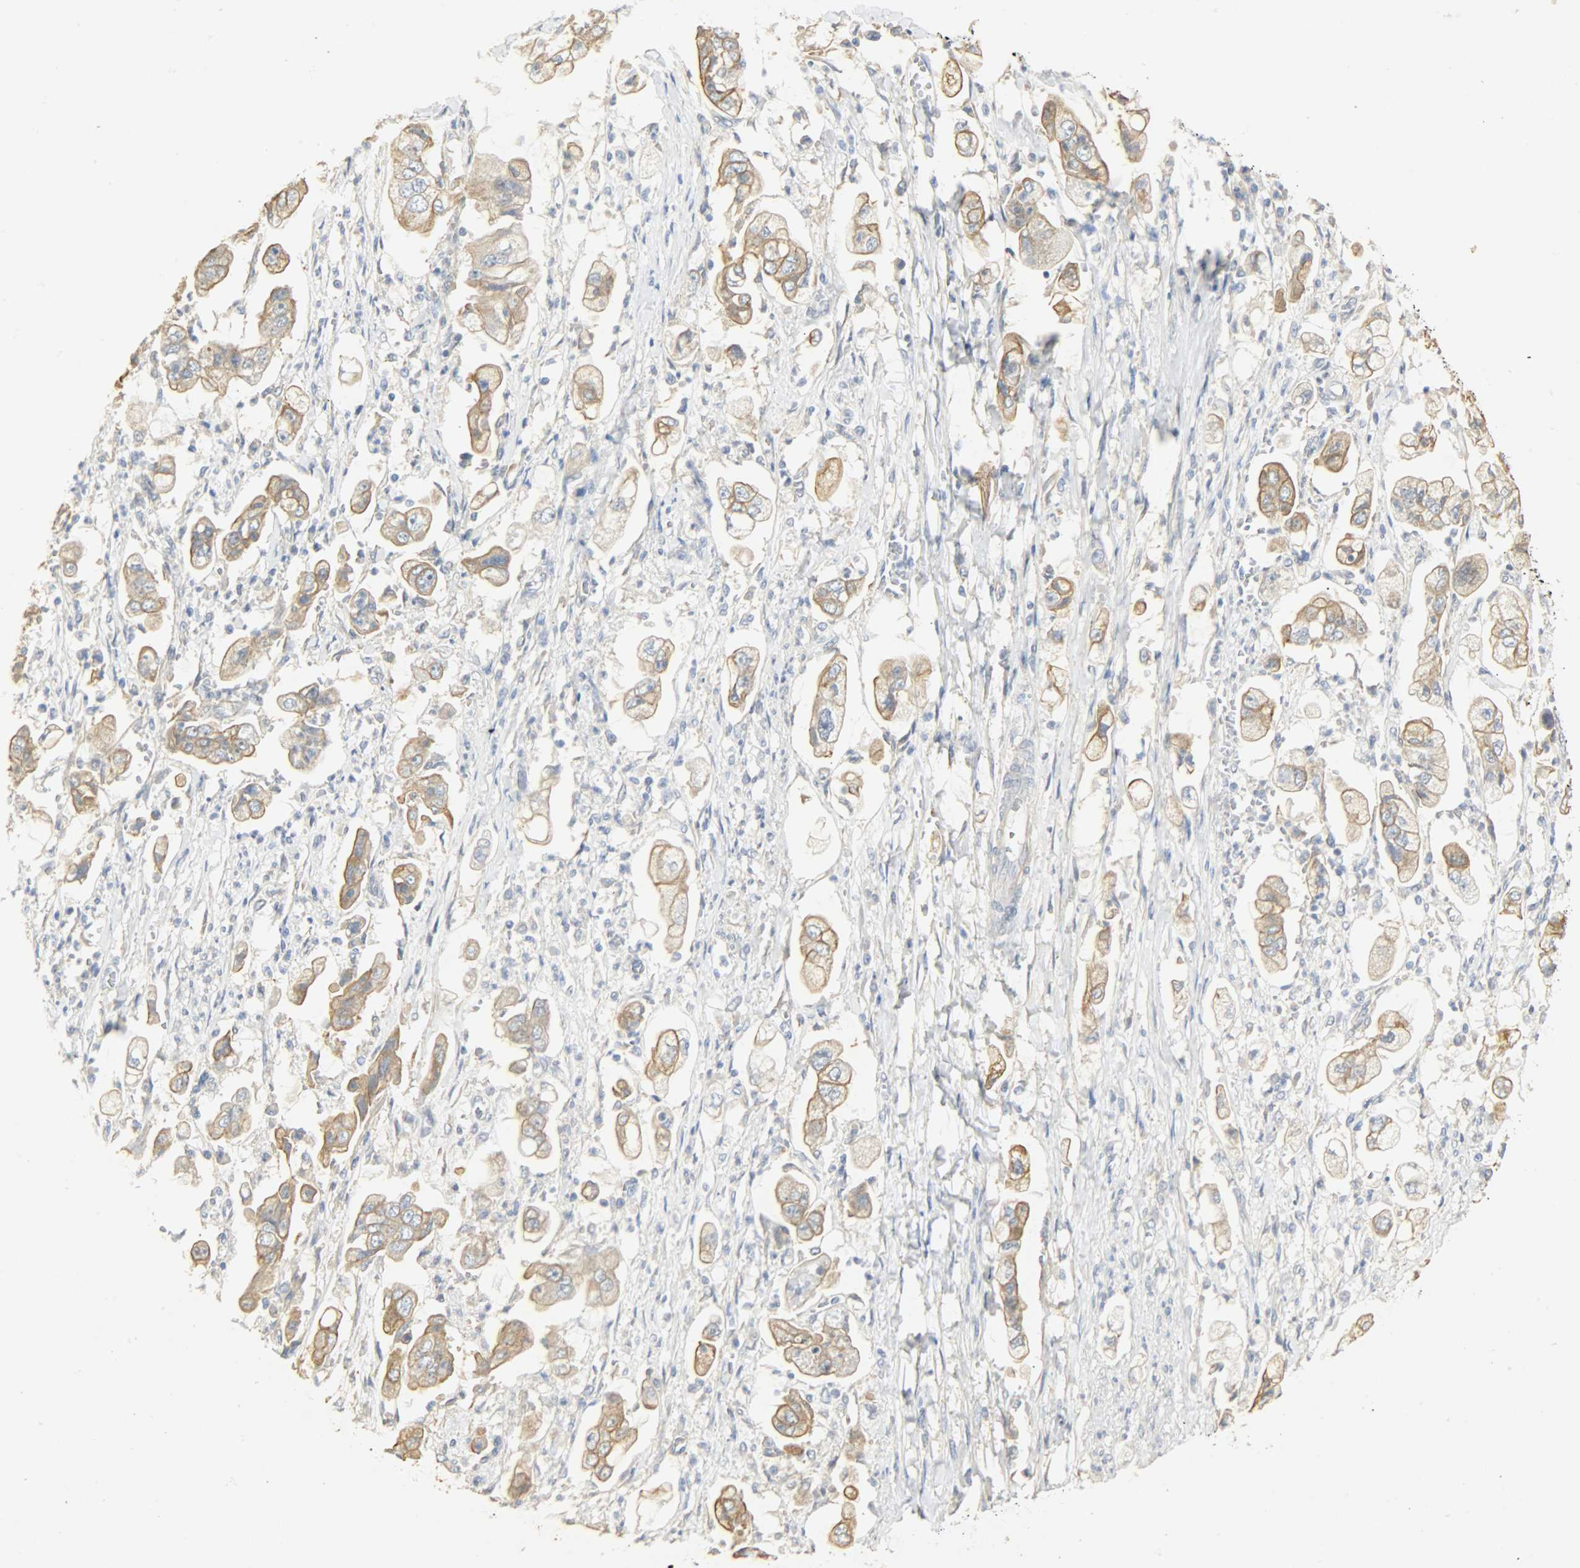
{"staining": {"intensity": "moderate", "quantity": ">75%", "location": "cytoplasmic/membranous"}, "tissue": "stomach cancer", "cell_type": "Tumor cells", "image_type": "cancer", "snomed": [{"axis": "morphology", "description": "Adenocarcinoma, NOS"}, {"axis": "topography", "description": "Stomach"}], "caption": "Protein staining of adenocarcinoma (stomach) tissue reveals moderate cytoplasmic/membranous expression in approximately >75% of tumor cells. Using DAB (3,3'-diaminobenzidine) (brown) and hematoxylin (blue) stains, captured at high magnification using brightfield microscopy.", "gene": "USP13", "patient": {"sex": "male", "age": 62}}